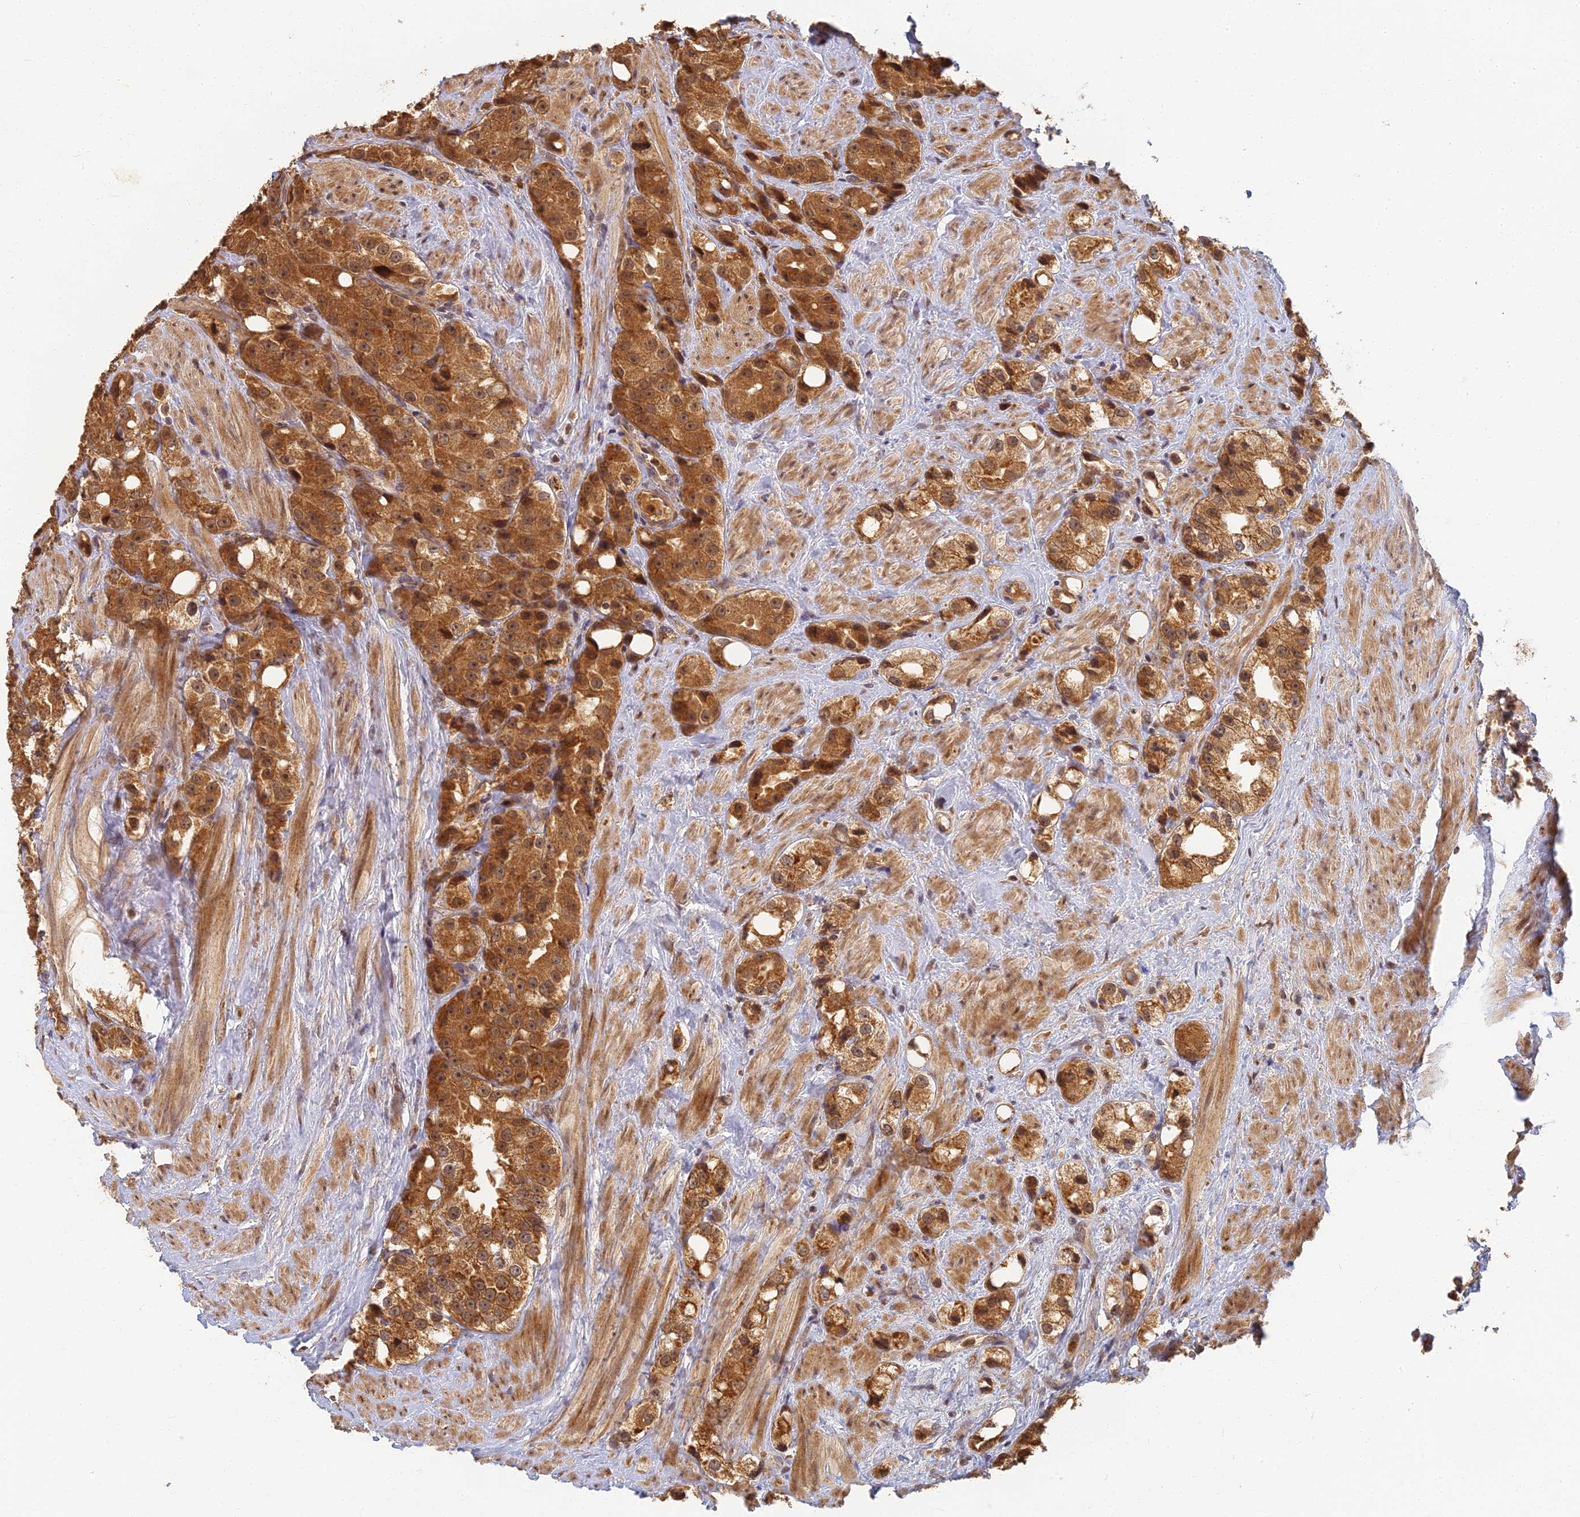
{"staining": {"intensity": "strong", "quantity": ">75%", "location": "cytoplasmic/membranous"}, "tissue": "prostate cancer", "cell_type": "Tumor cells", "image_type": "cancer", "snomed": [{"axis": "morphology", "description": "Adenocarcinoma, NOS"}, {"axis": "topography", "description": "Prostate"}], "caption": "The immunohistochemical stain shows strong cytoplasmic/membranous staining in tumor cells of prostate cancer tissue.", "gene": "RGL3", "patient": {"sex": "male", "age": 79}}